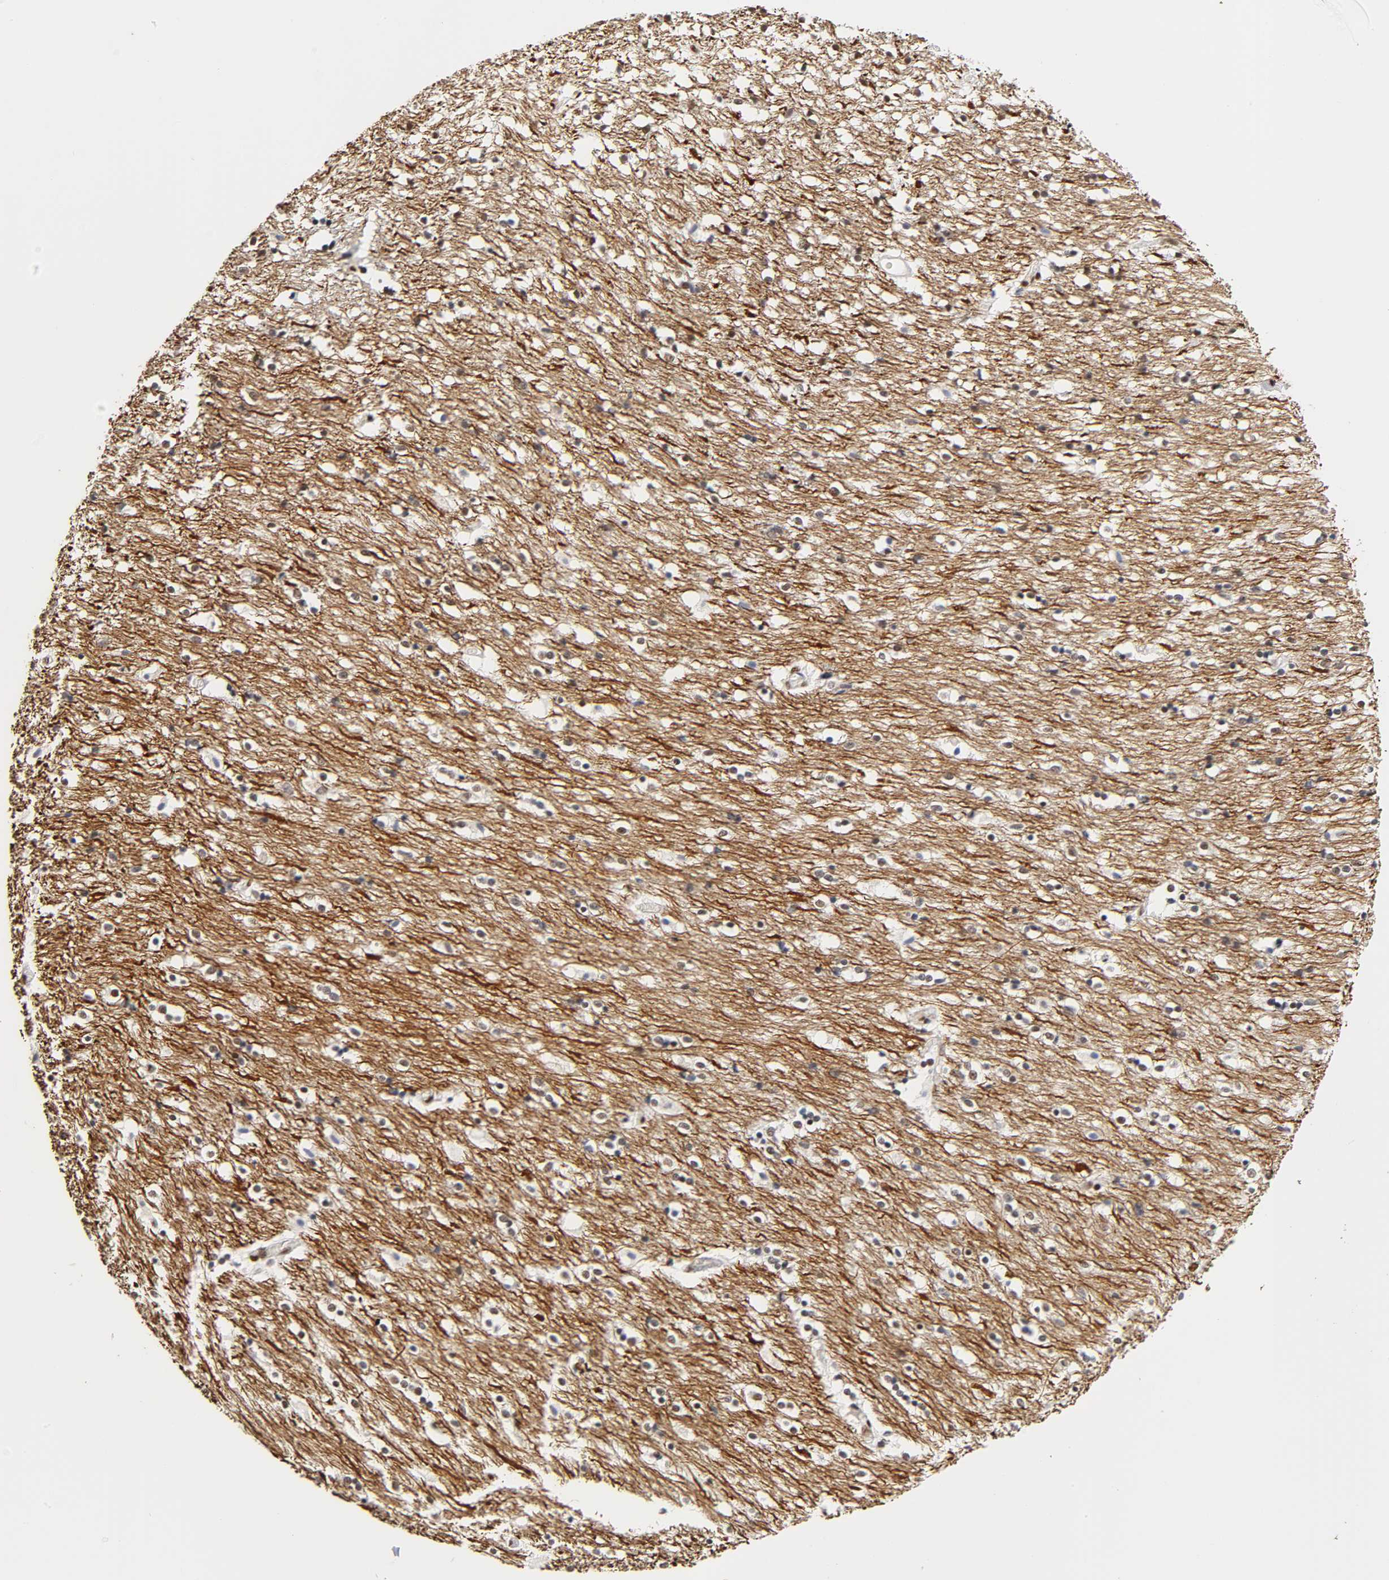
{"staining": {"intensity": "moderate", "quantity": "<25%", "location": "nuclear"}, "tissue": "caudate", "cell_type": "Glial cells", "image_type": "normal", "snomed": [{"axis": "morphology", "description": "Normal tissue, NOS"}, {"axis": "topography", "description": "Lateral ventricle wall"}], "caption": "Caudate stained with DAB (3,3'-diaminobenzidine) immunohistochemistry shows low levels of moderate nuclear positivity in about <25% of glial cells. The staining was performed using DAB (3,3'-diaminobenzidine), with brown indicating positive protein expression. Nuclei are stained blue with hematoxylin.", "gene": "NR3C1", "patient": {"sex": "female", "age": 54}}